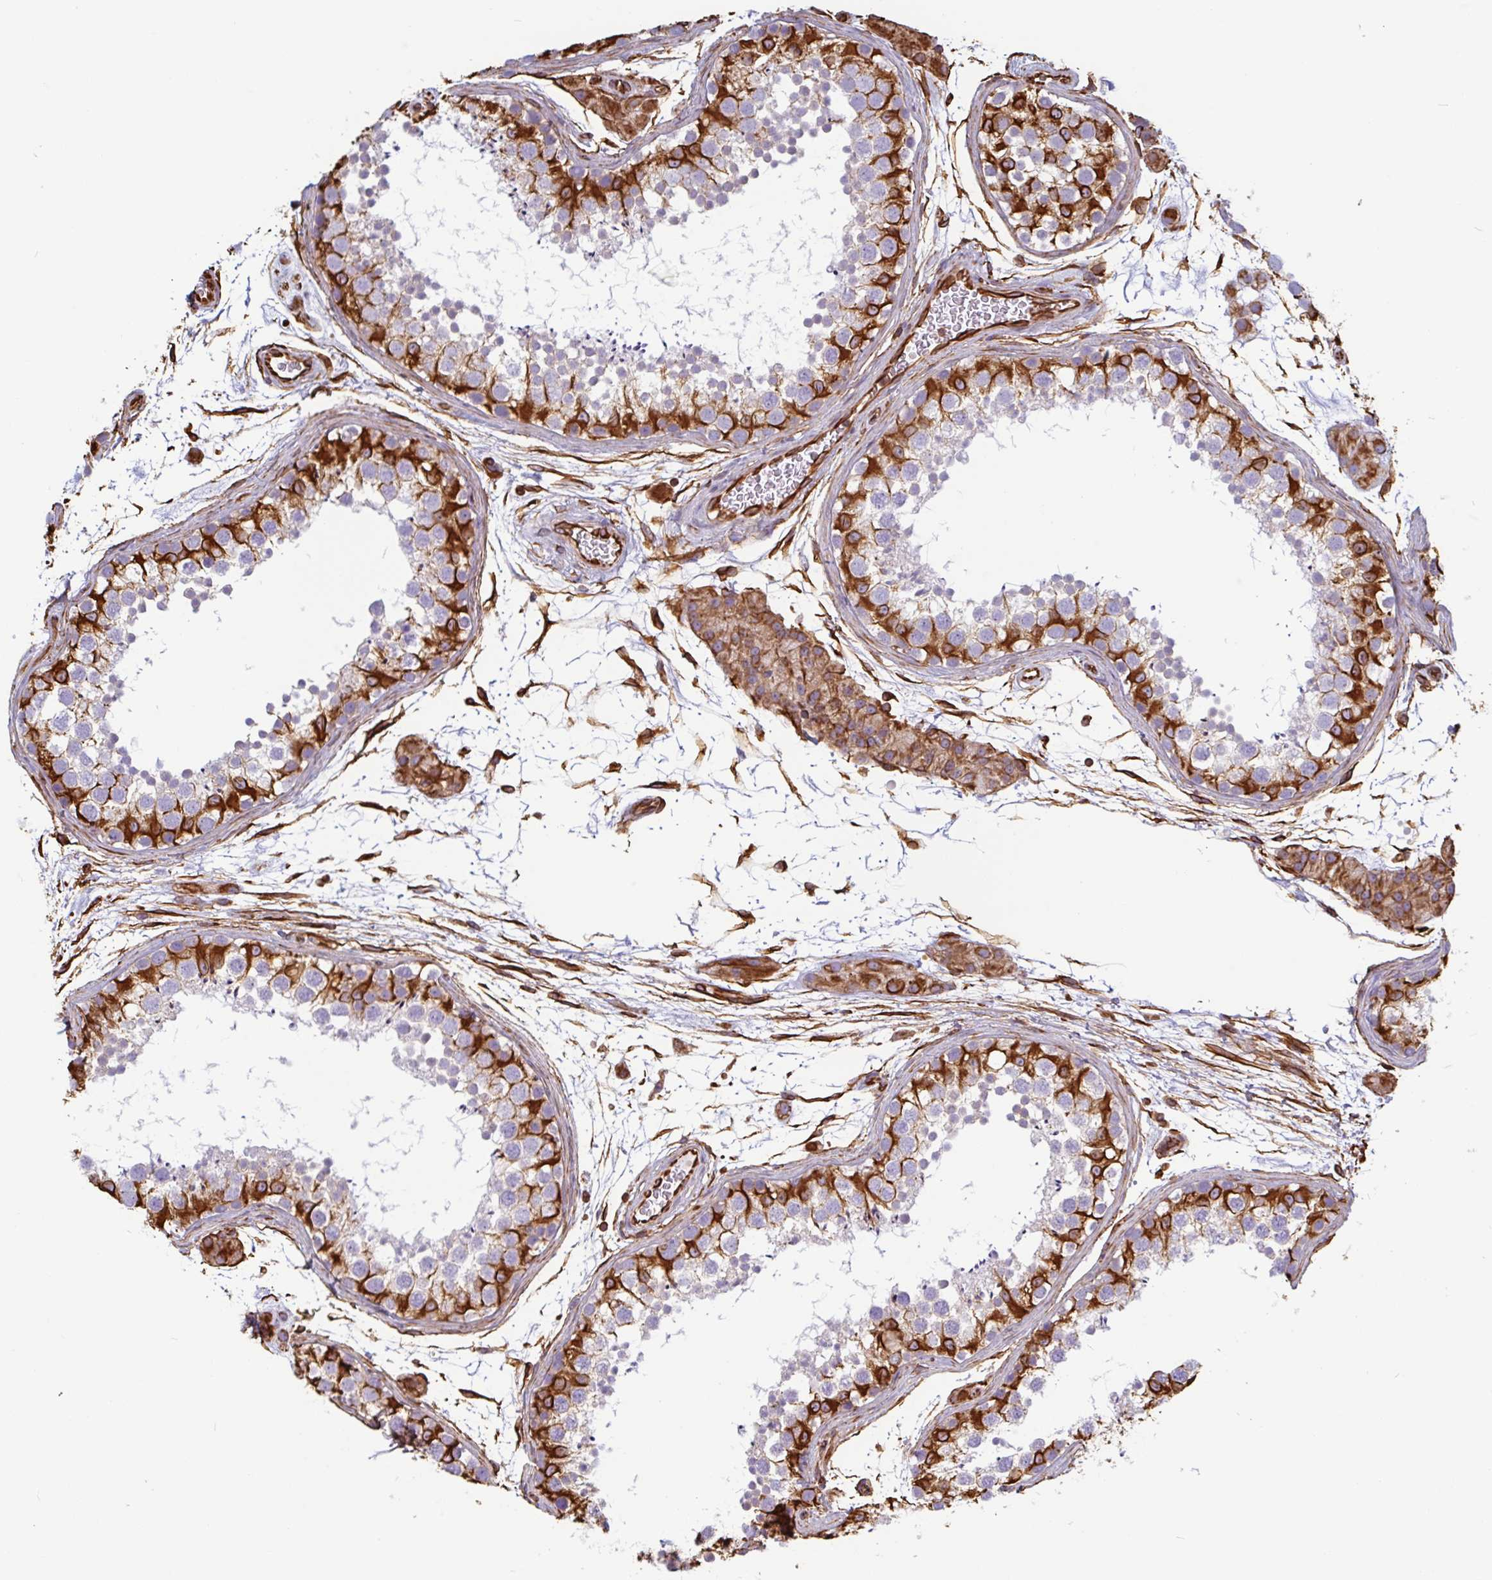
{"staining": {"intensity": "strong", "quantity": "25%-75%", "location": "cytoplasmic/membranous"}, "tissue": "testis", "cell_type": "Cells in seminiferous ducts", "image_type": "normal", "snomed": [{"axis": "morphology", "description": "Normal tissue, NOS"}, {"axis": "topography", "description": "Testis"}], "caption": "Immunohistochemical staining of benign human testis reveals strong cytoplasmic/membranous protein staining in approximately 25%-75% of cells in seminiferous ducts. Ihc stains the protein of interest in brown and the nuclei are stained blue.", "gene": "PPFIA1", "patient": {"sex": "male", "age": 41}}